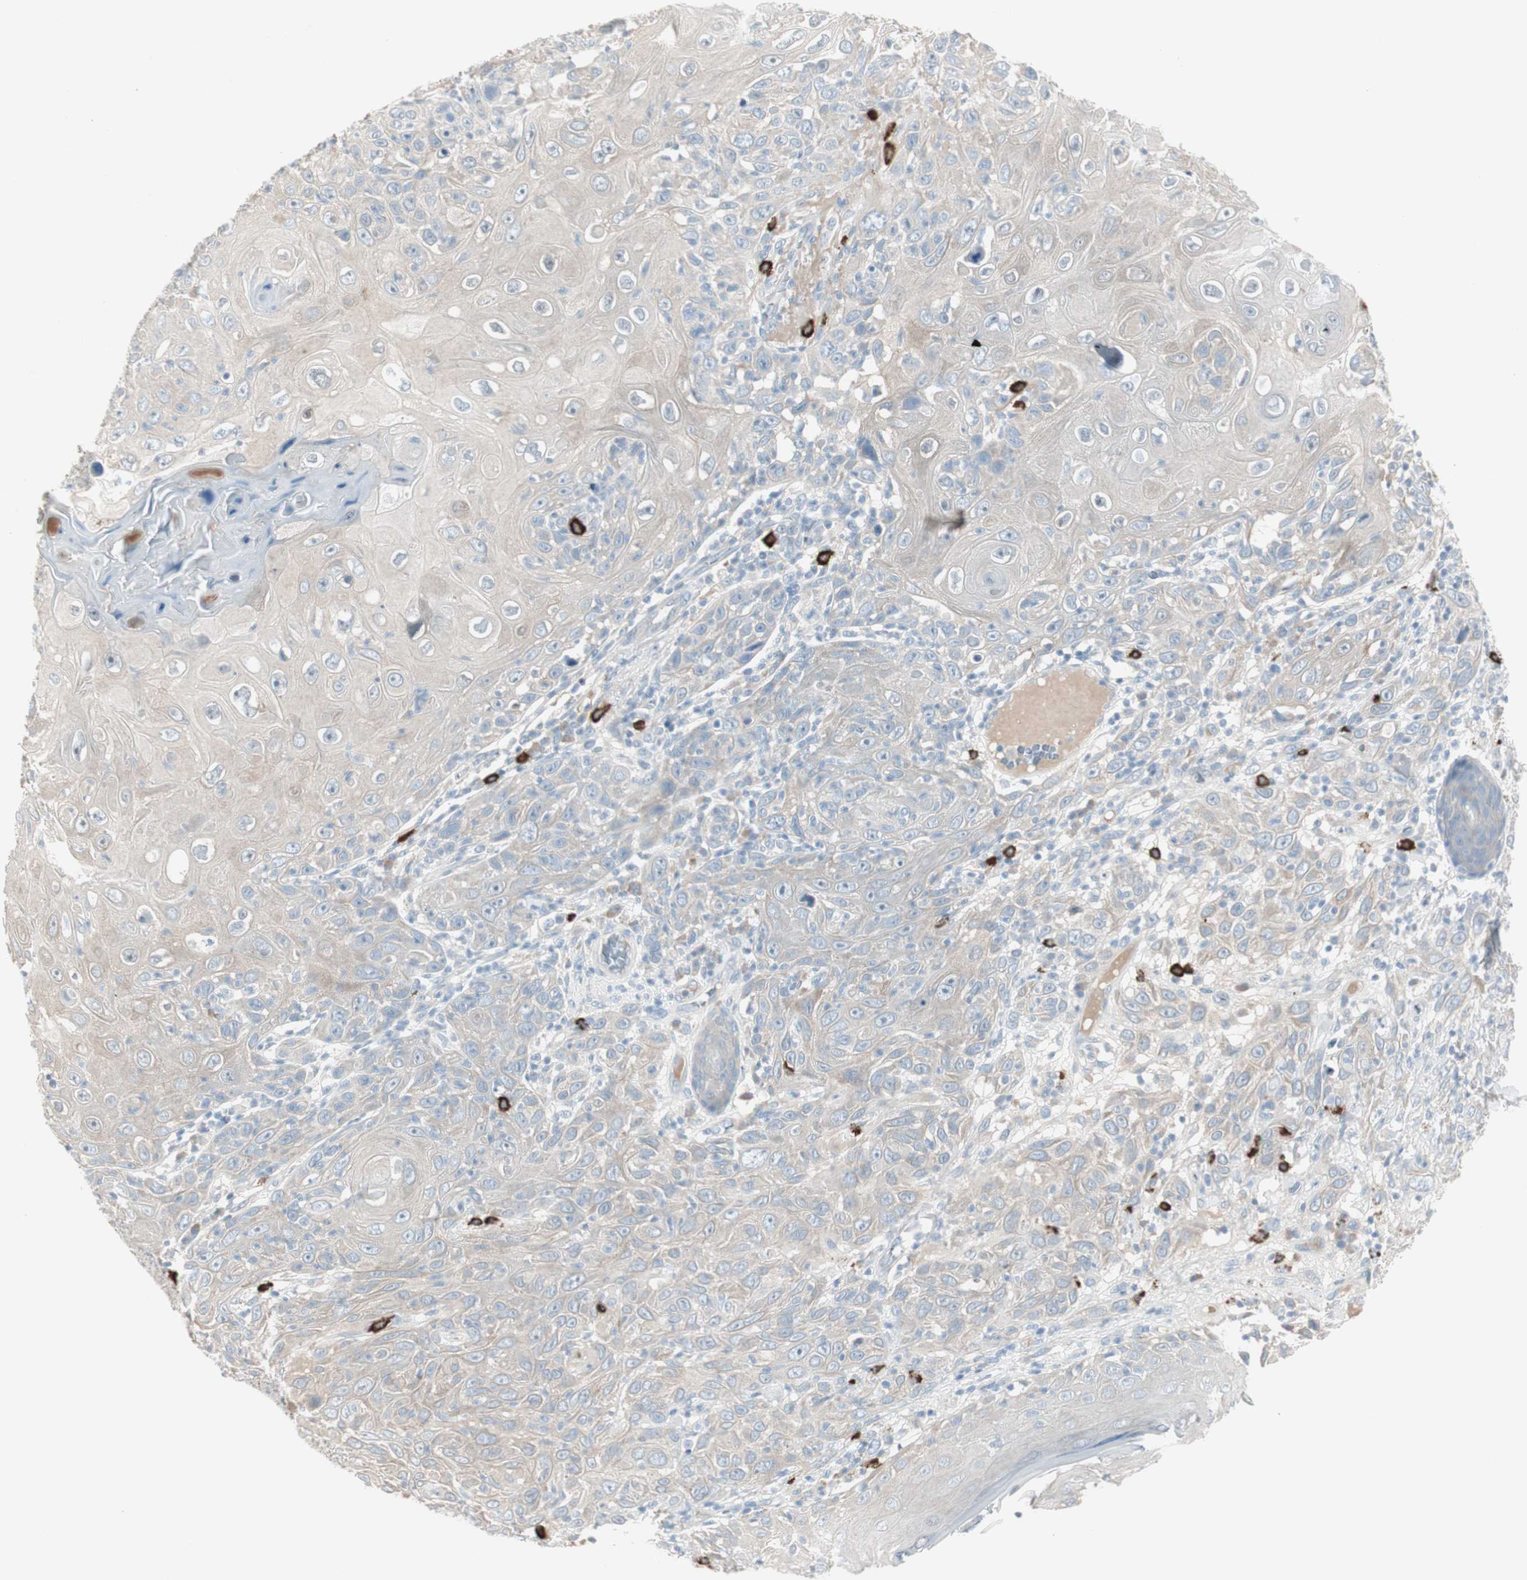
{"staining": {"intensity": "weak", "quantity": ">75%", "location": "cytoplasmic/membranous"}, "tissue": "skin cancer", "cell_type": "Tumor cells", "image_type": "cancer", "snomed": [{"axis": "morphology", "description": "Squamous cell carcinoma, NOS"}, {"axis": "topography", "description": "Skin"}], "caption": "The photomicrograph reveals staining of skin squamous cell carcinoma, revealing weak cytoplasmic/membranous protein staining (brown color) within tumor cells. (Brightfield microscopy of DAB IHC at high magnification).", "gene": "MAPRE3", "patient": {"sex": "female", "age": 88}}